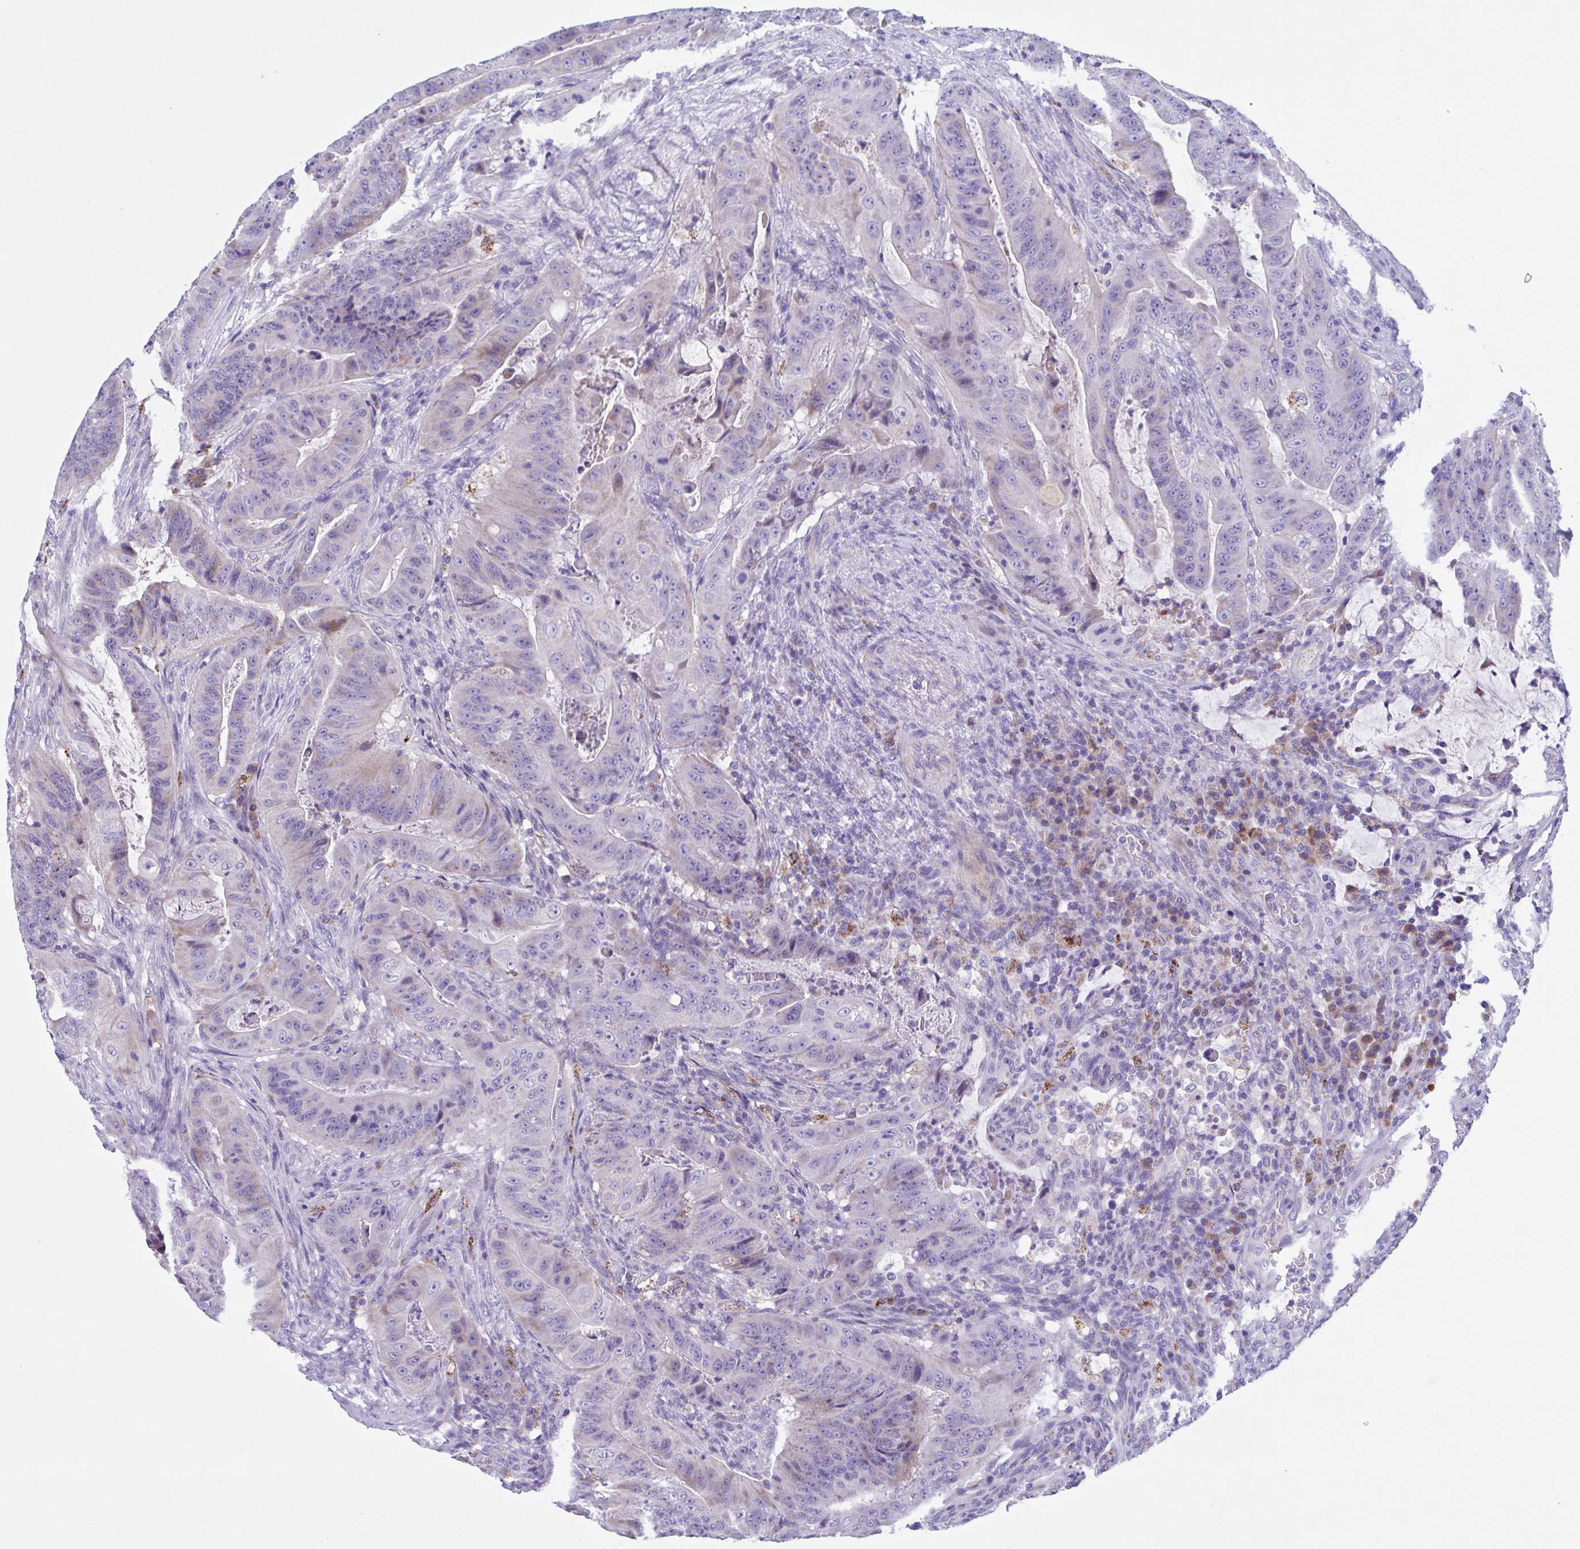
{"staining": {"intensity": "negative", "quantity": "none", "location": "none"}, "tissue": "colorectal cancer", "cell_type": "Tumor cells", "image_type": "cancer", "snomed": [{"axis": "morphology", "description": "Adenocarcinoma, NOS"}, {"axis": "topography", "description": "Colon"}], "caption": "Histopathology image shows no significant protein staining in tumor cells of colorectal cancer (adenocarcinoma).", "gene": "F13B", "patient": {"sex": "male", "age": 33}}